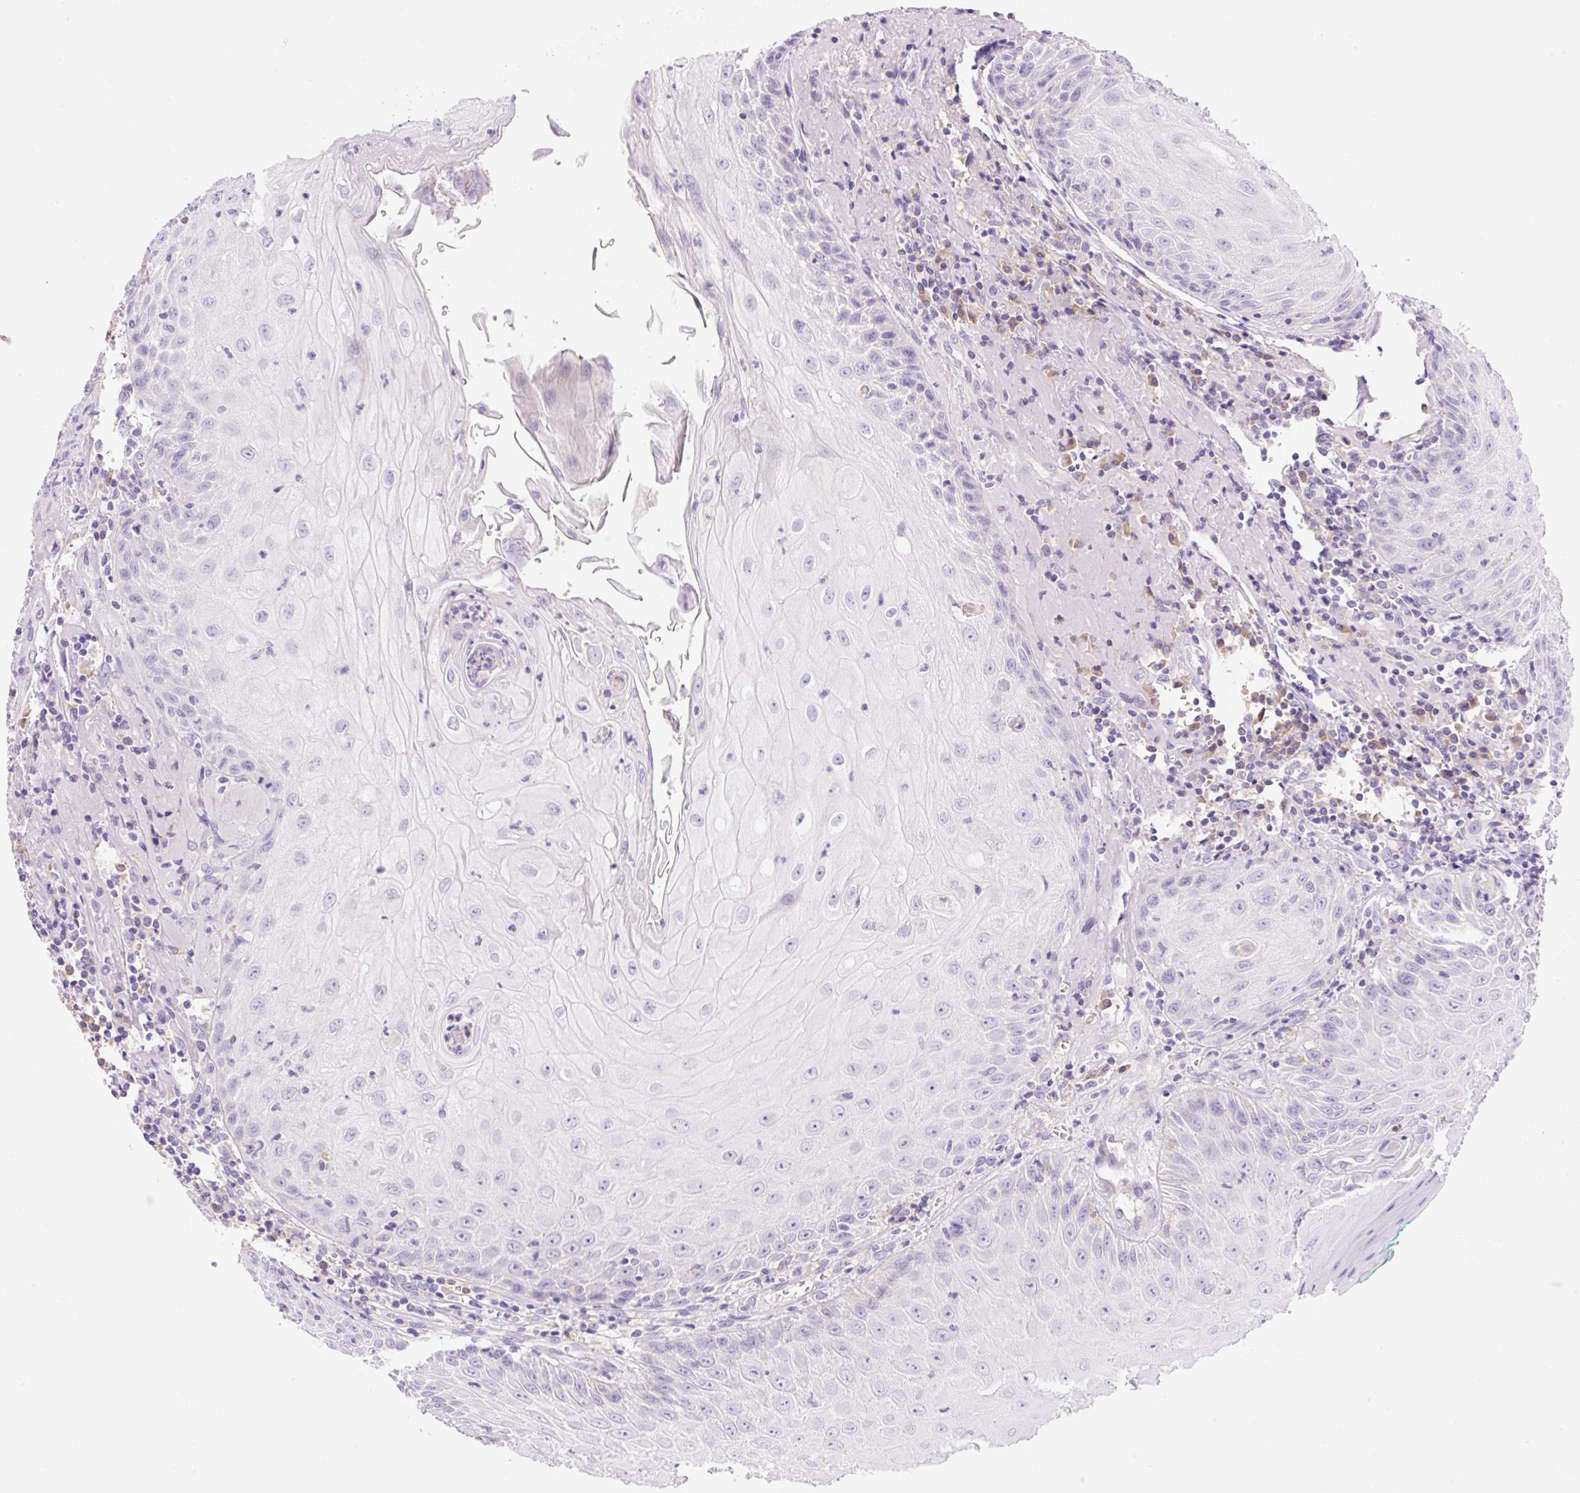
{"staining": {"intensity": "negative", "quantity": "none", "location": "none"}, "tissue": "head and neck cancer", "cell_type": "Tumor cells", "image_type": "cancer", "snomed": [{"axis": "morphology", "description": "Normal tissue, NOS"}, {"axis": "morphology", "description": "Squamous cell carcinoma, NOS"}, {"axis": "topography", "description": "Oral tissue"}, {"axis": "topography", "description": "Head-Neck"}], "caption": "A histopathology image of human head and neck cancer is negative for staining in tumor cells.", "gene": "DENND5A", "patient": {"sex": "female", "age": 70}}